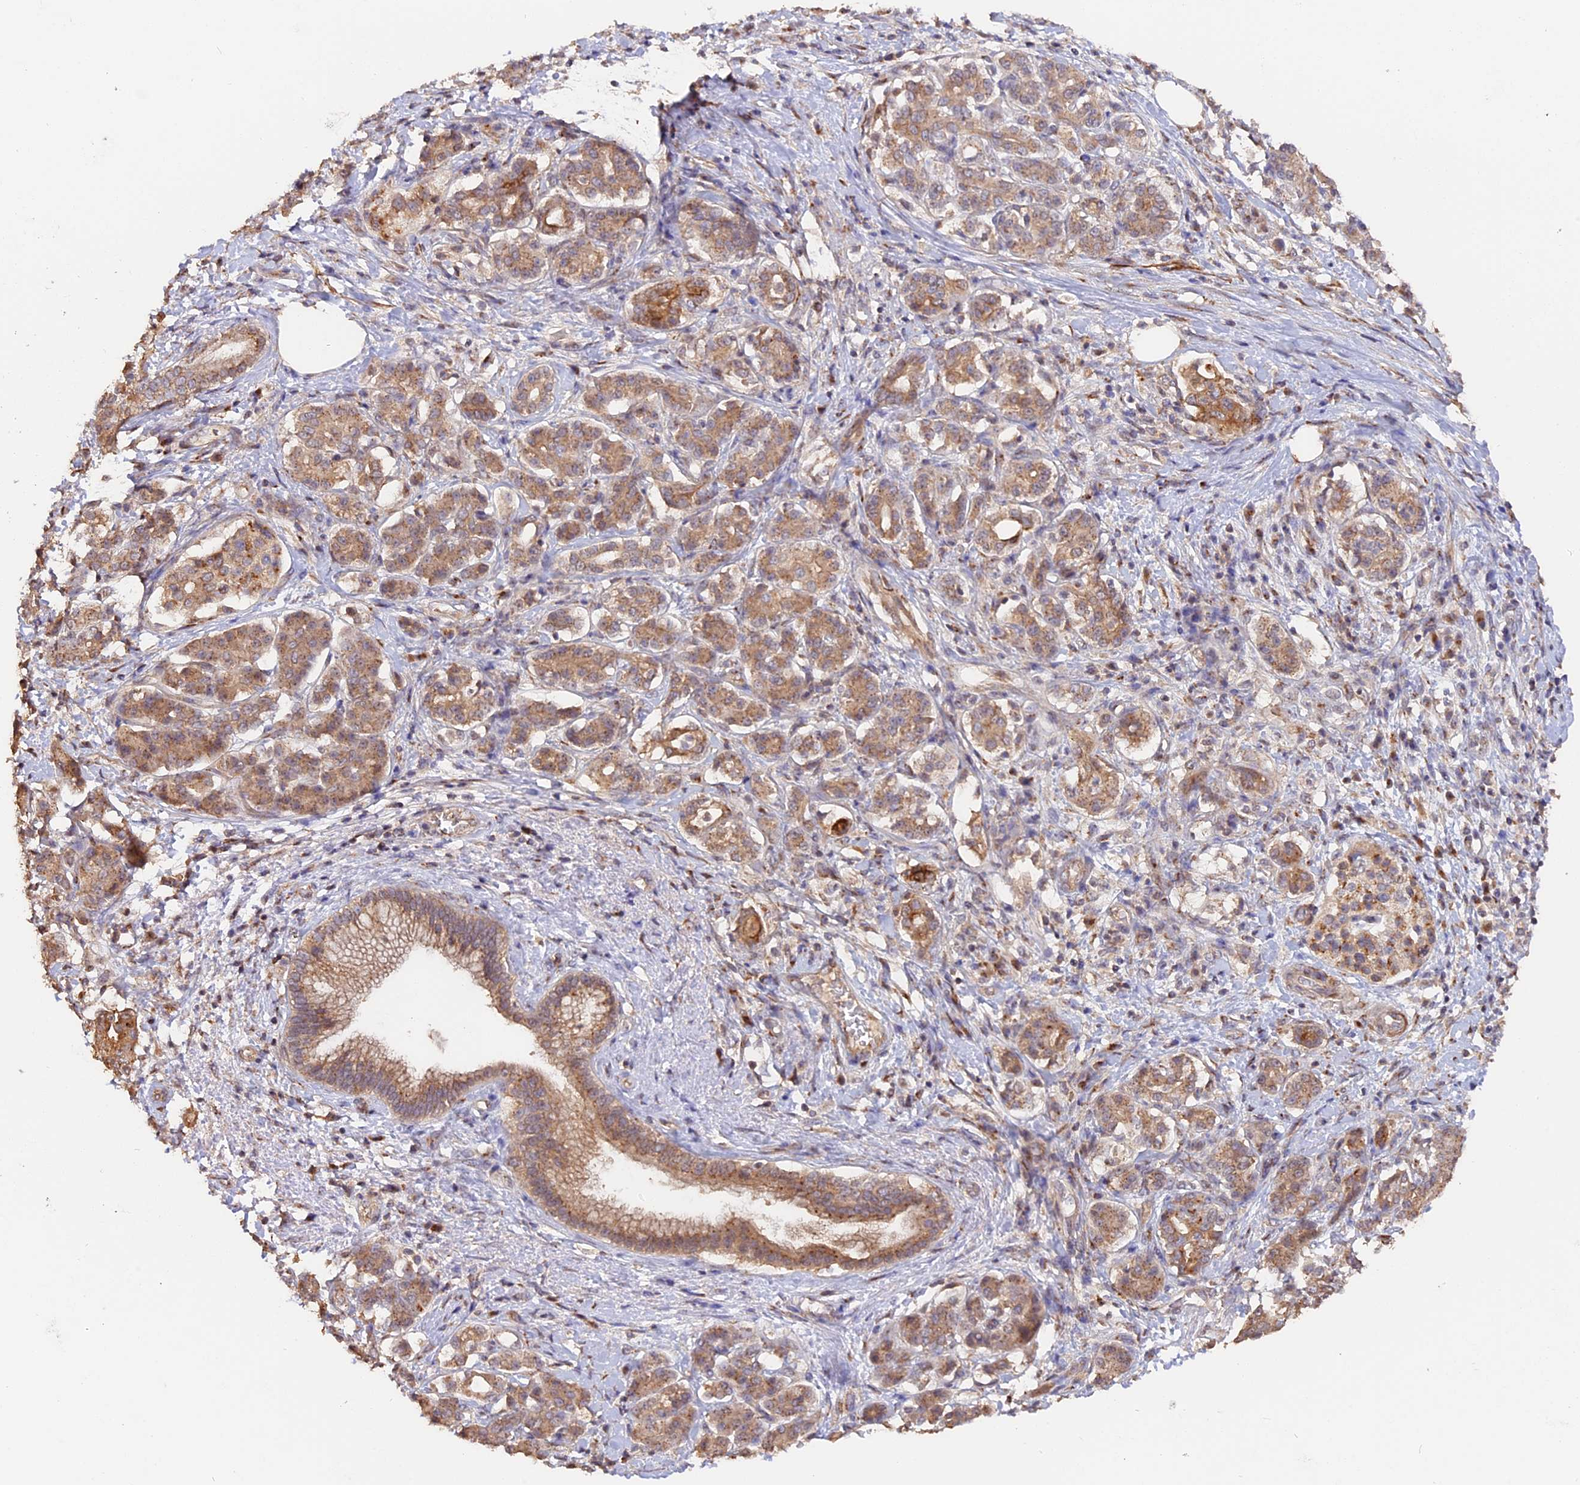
{"staining": {"intensity": "moderate", "quantity": ">75%", "location": "cytoplasmic/membranous"}, "tissue": "pancreatic cancer", "cell_type": "Tumor cells", "image_type": "cancer", "snomed": [{"axis": "morphology", "description": "Adenocarcinoma, NOS"}, {"axis": "topography", "description": "Pancreas"}], "caption": "Immunohistochemical staining of pancreatic cancer shows medium levels of moderate cytoplasmic/membranous positivity in approximately >75% of tumor cells.", "gene": "TANGO6", "patient": {"sex": "female", "age": 73}}